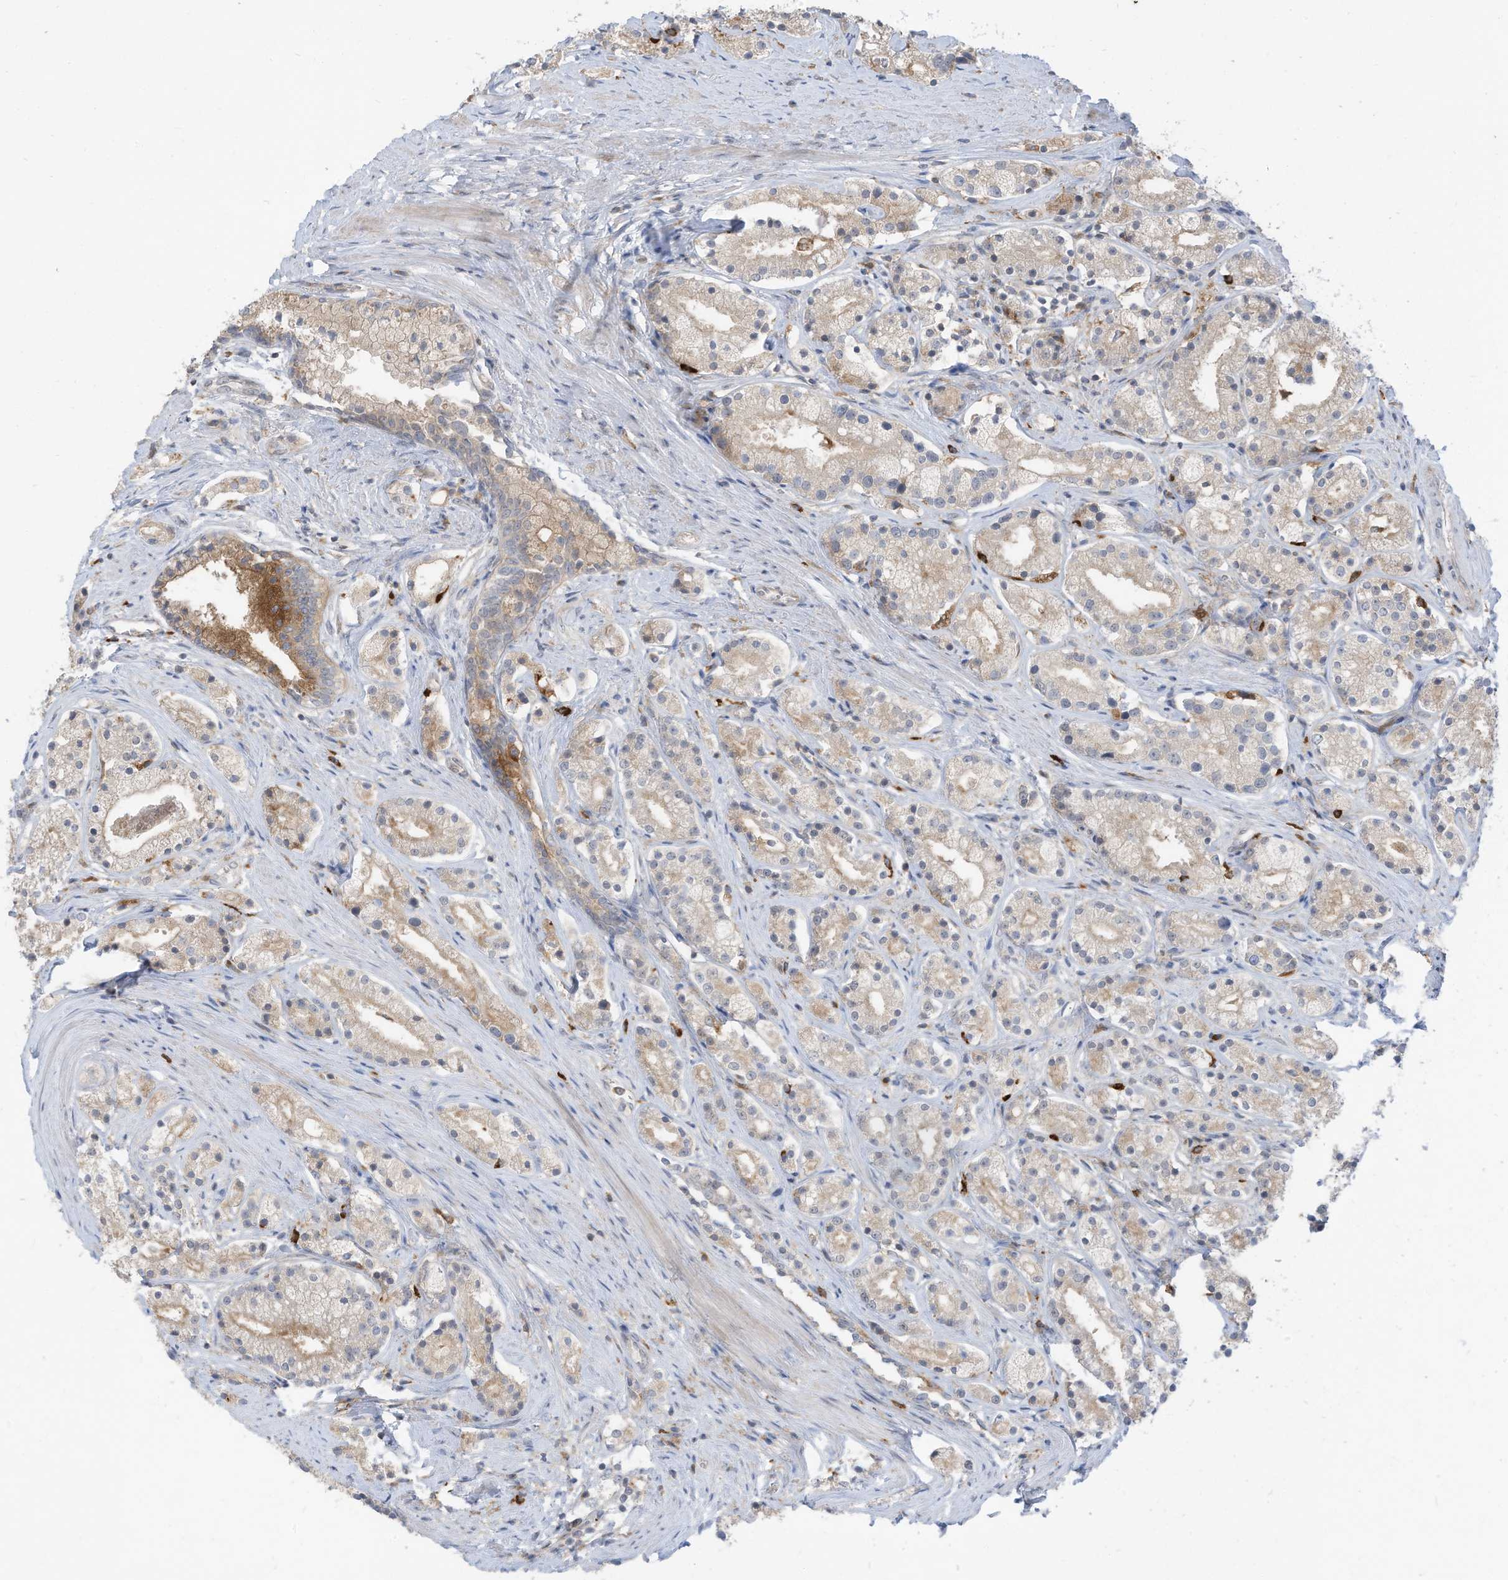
{"staining": {"intensity": "weak", "quantity": "<25%", "location": "cytoplasmic/membranous"}, "tissue": "prostate cancer", "cell_type": "Tumor cells", "image_type": "cancer", "snomed": [{"axis": "morphology", "description": "Adenocarcinoma, High grade"}, {"axis": "topography", "description": "Prostate"}], "caption": "This is an immunohistochemistry (IHC) micrograph of human prostate cancer. There is no staining in tumor cells.", "gene": "DZIP3", "patient": {"sex": "male", "age": 69}}